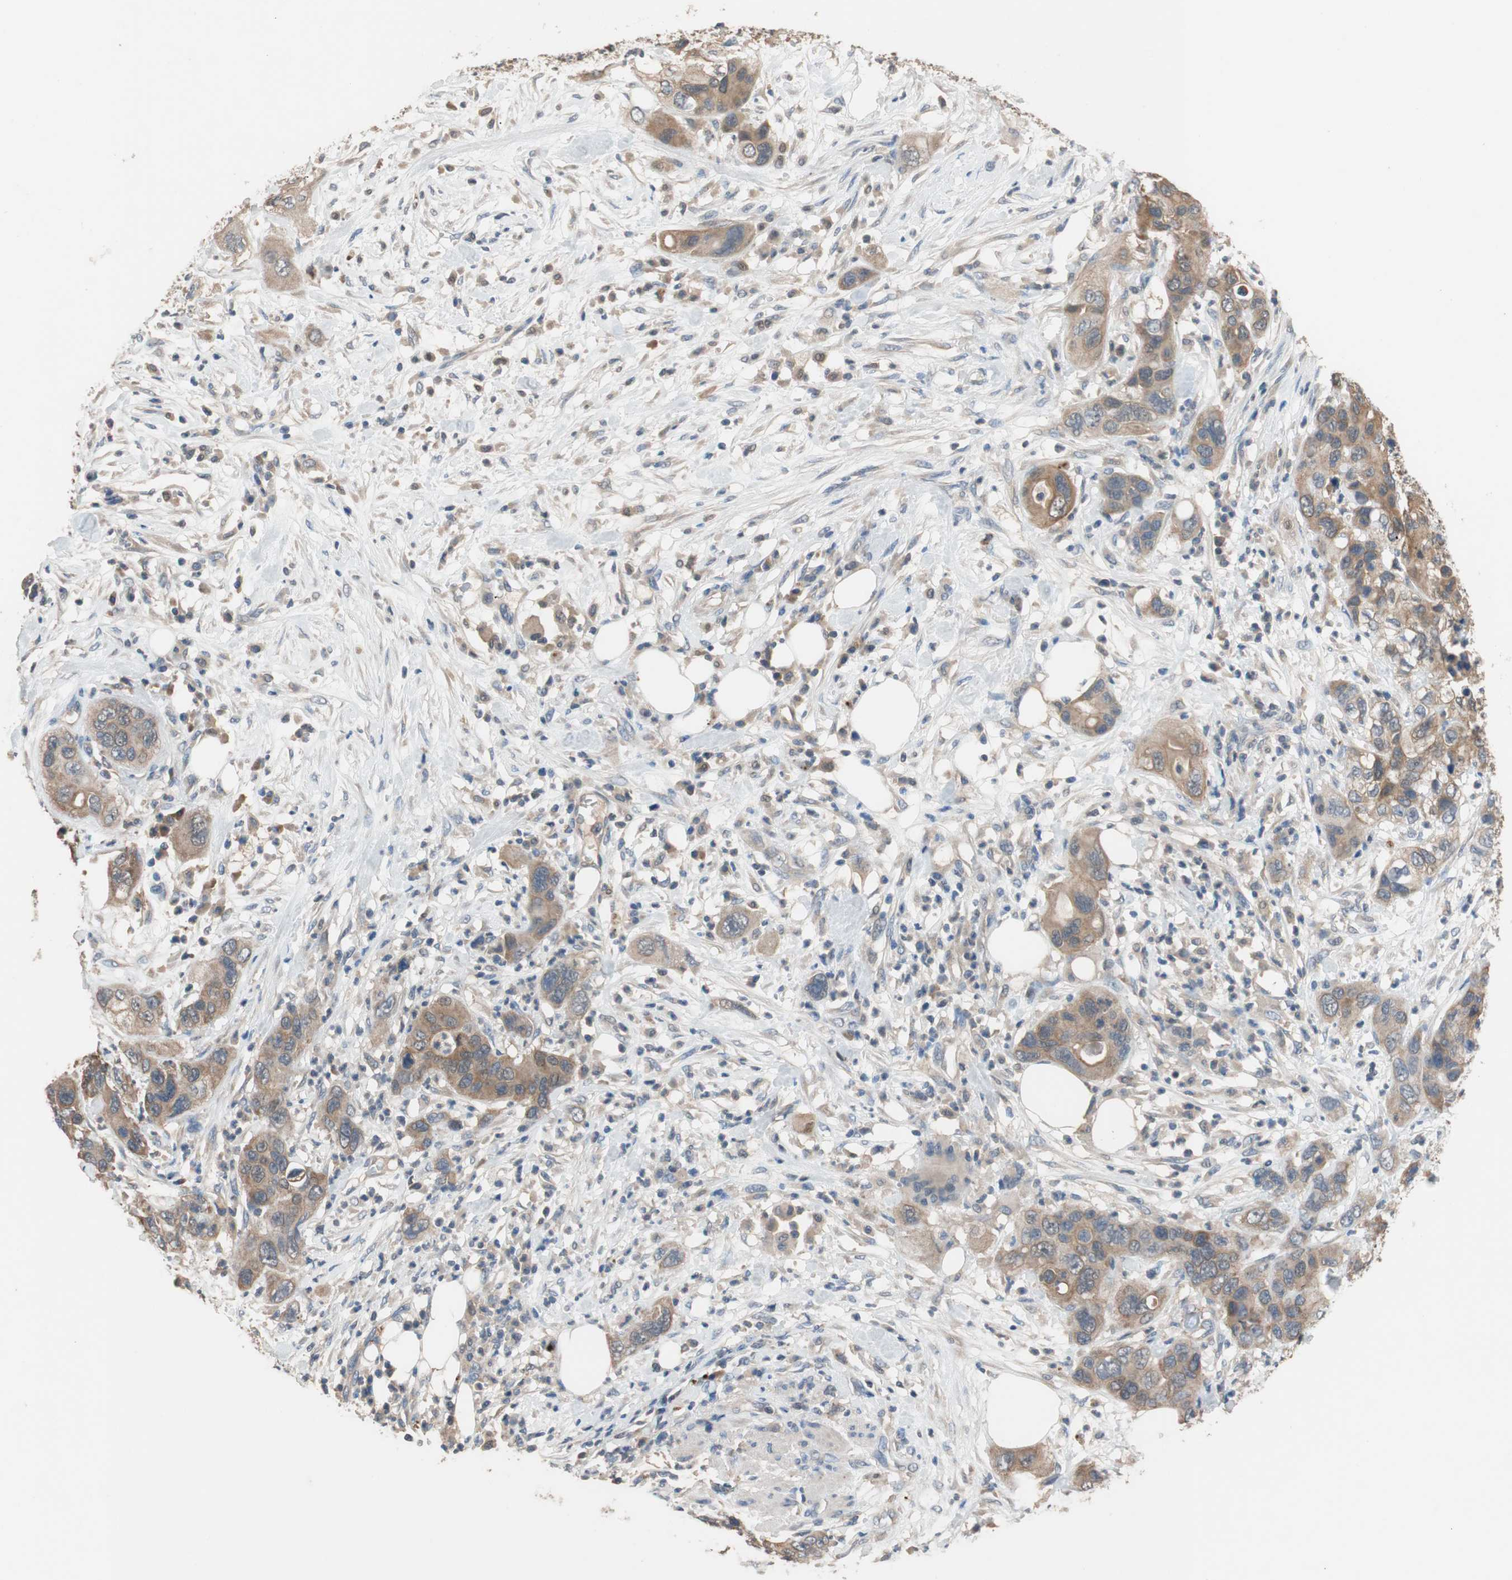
{"staining": {"intensity": "moderate", "quantity": ">75%", "location": "cytoplasmic/membranous"}, "tissue": "pancreatic cancer", "cell_type": "Tumor cells", "image_type": "cancer", "snomed": [{"axis": "morphology", "description": "Adenocarcinoma, NOS"}, {"axis": "topography", "description": "Pancreas"}], "caption": "An image of pancreatic cancer stained for a protein reveals moderate cytoplasmic/membranous brown staining in tumor cells. The staining is performed using DAB brown chromogen to label protein expression. The nuclei are counter-stained blue using hematoxylin.", "gene": "ADAP1", "patient": {"sex": "female", "age": 71}}